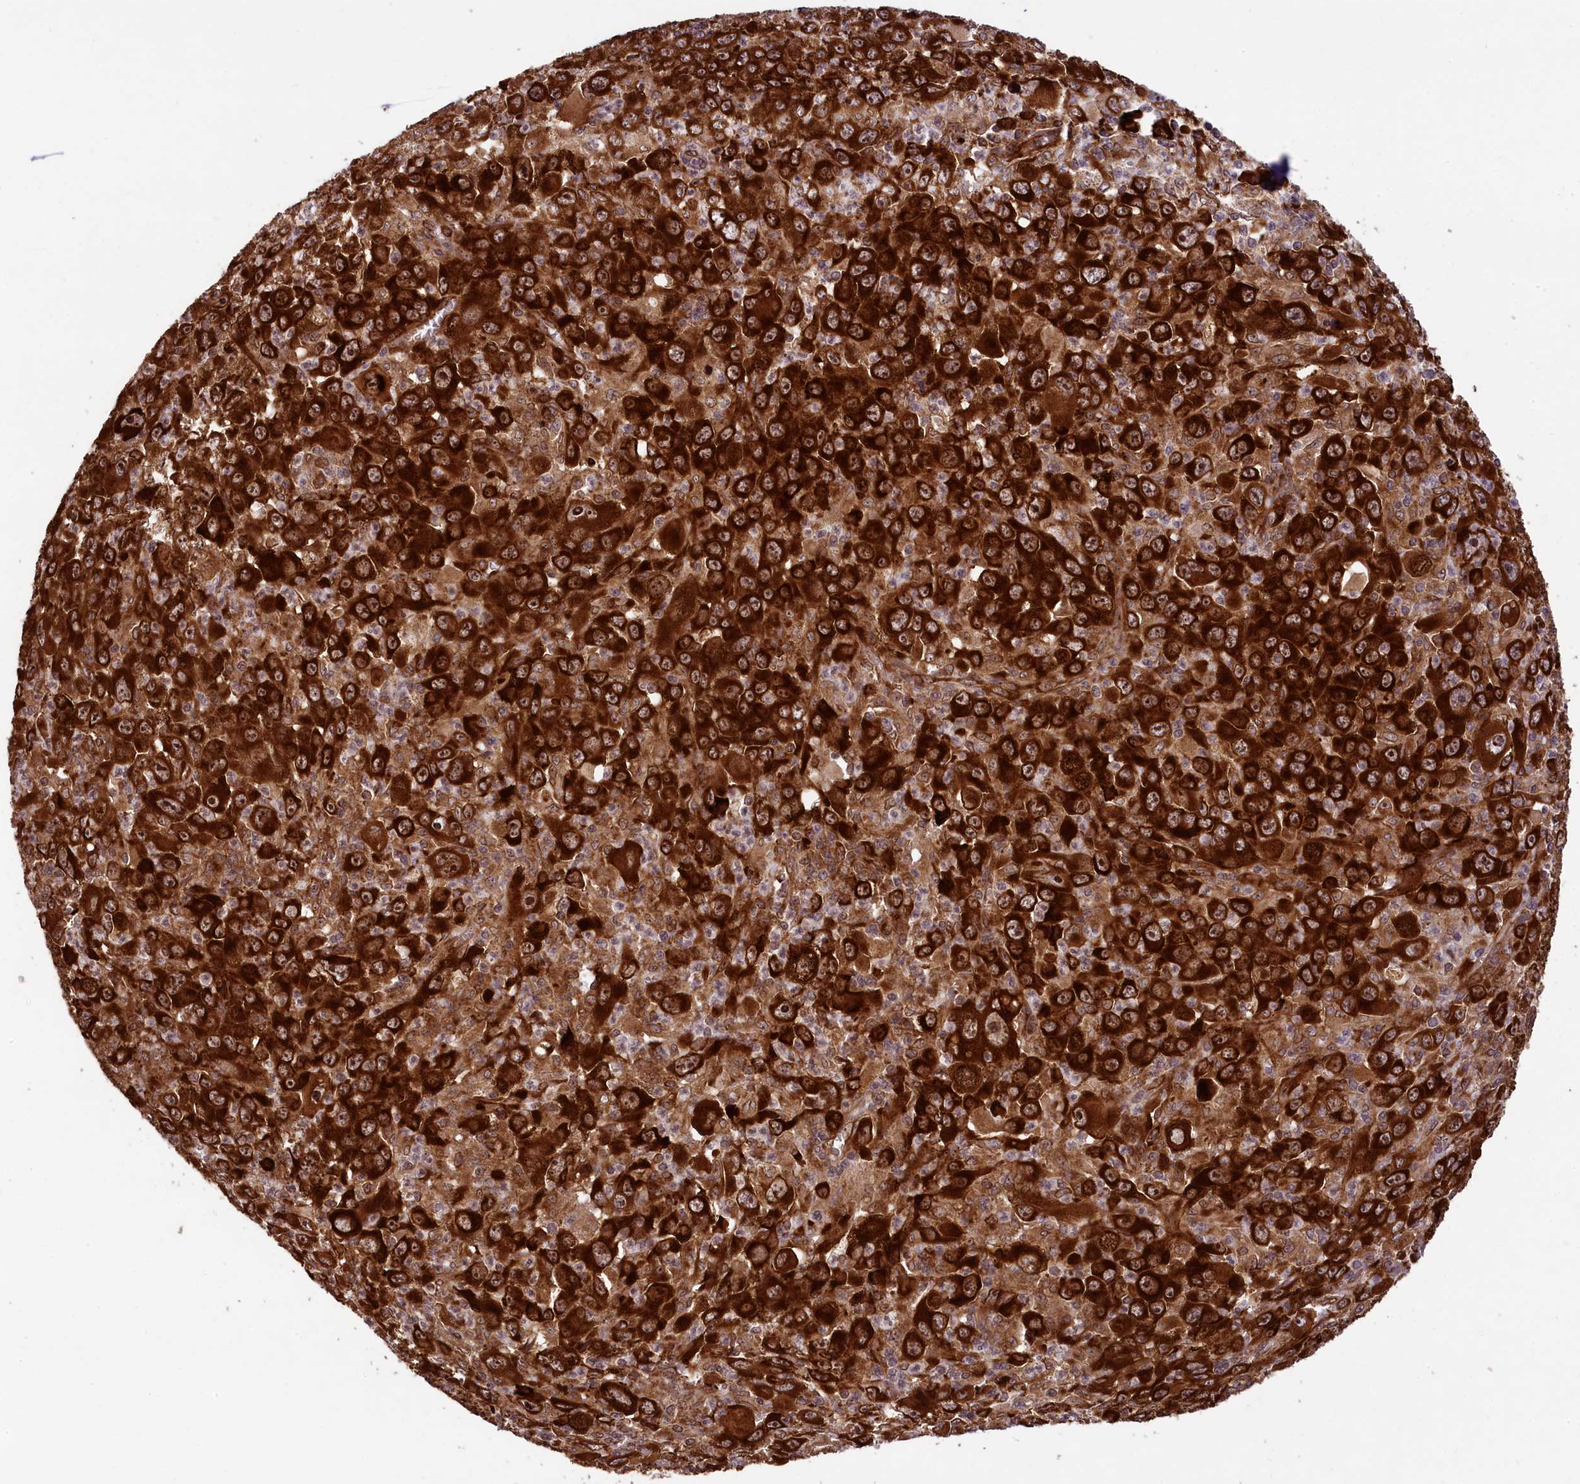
{"staining": {"intensity": "strong", "quantity": ">75%", "location": "cytoplasmic/membranous,nuclear"}, "tissue": "melanoma", "cell_type": "Tumor cells", "image_type": "cancer", "snomed": [{"axis": "morphology", "description": "Malignant melanoma, Metastatic site"}, {"axis": "topography", "description": "Skin"}], "caption": "An immunohistochemistry (IHC) micrograph of tumor tissue is shown. Protein staining in brown shows strong cytoplasmic/membranous and nuclear positivity in malignant melanoma (metastatic site) within tumor cells.", "gene": "LARP4", "patient": {"sex": "female", "age": 56}}